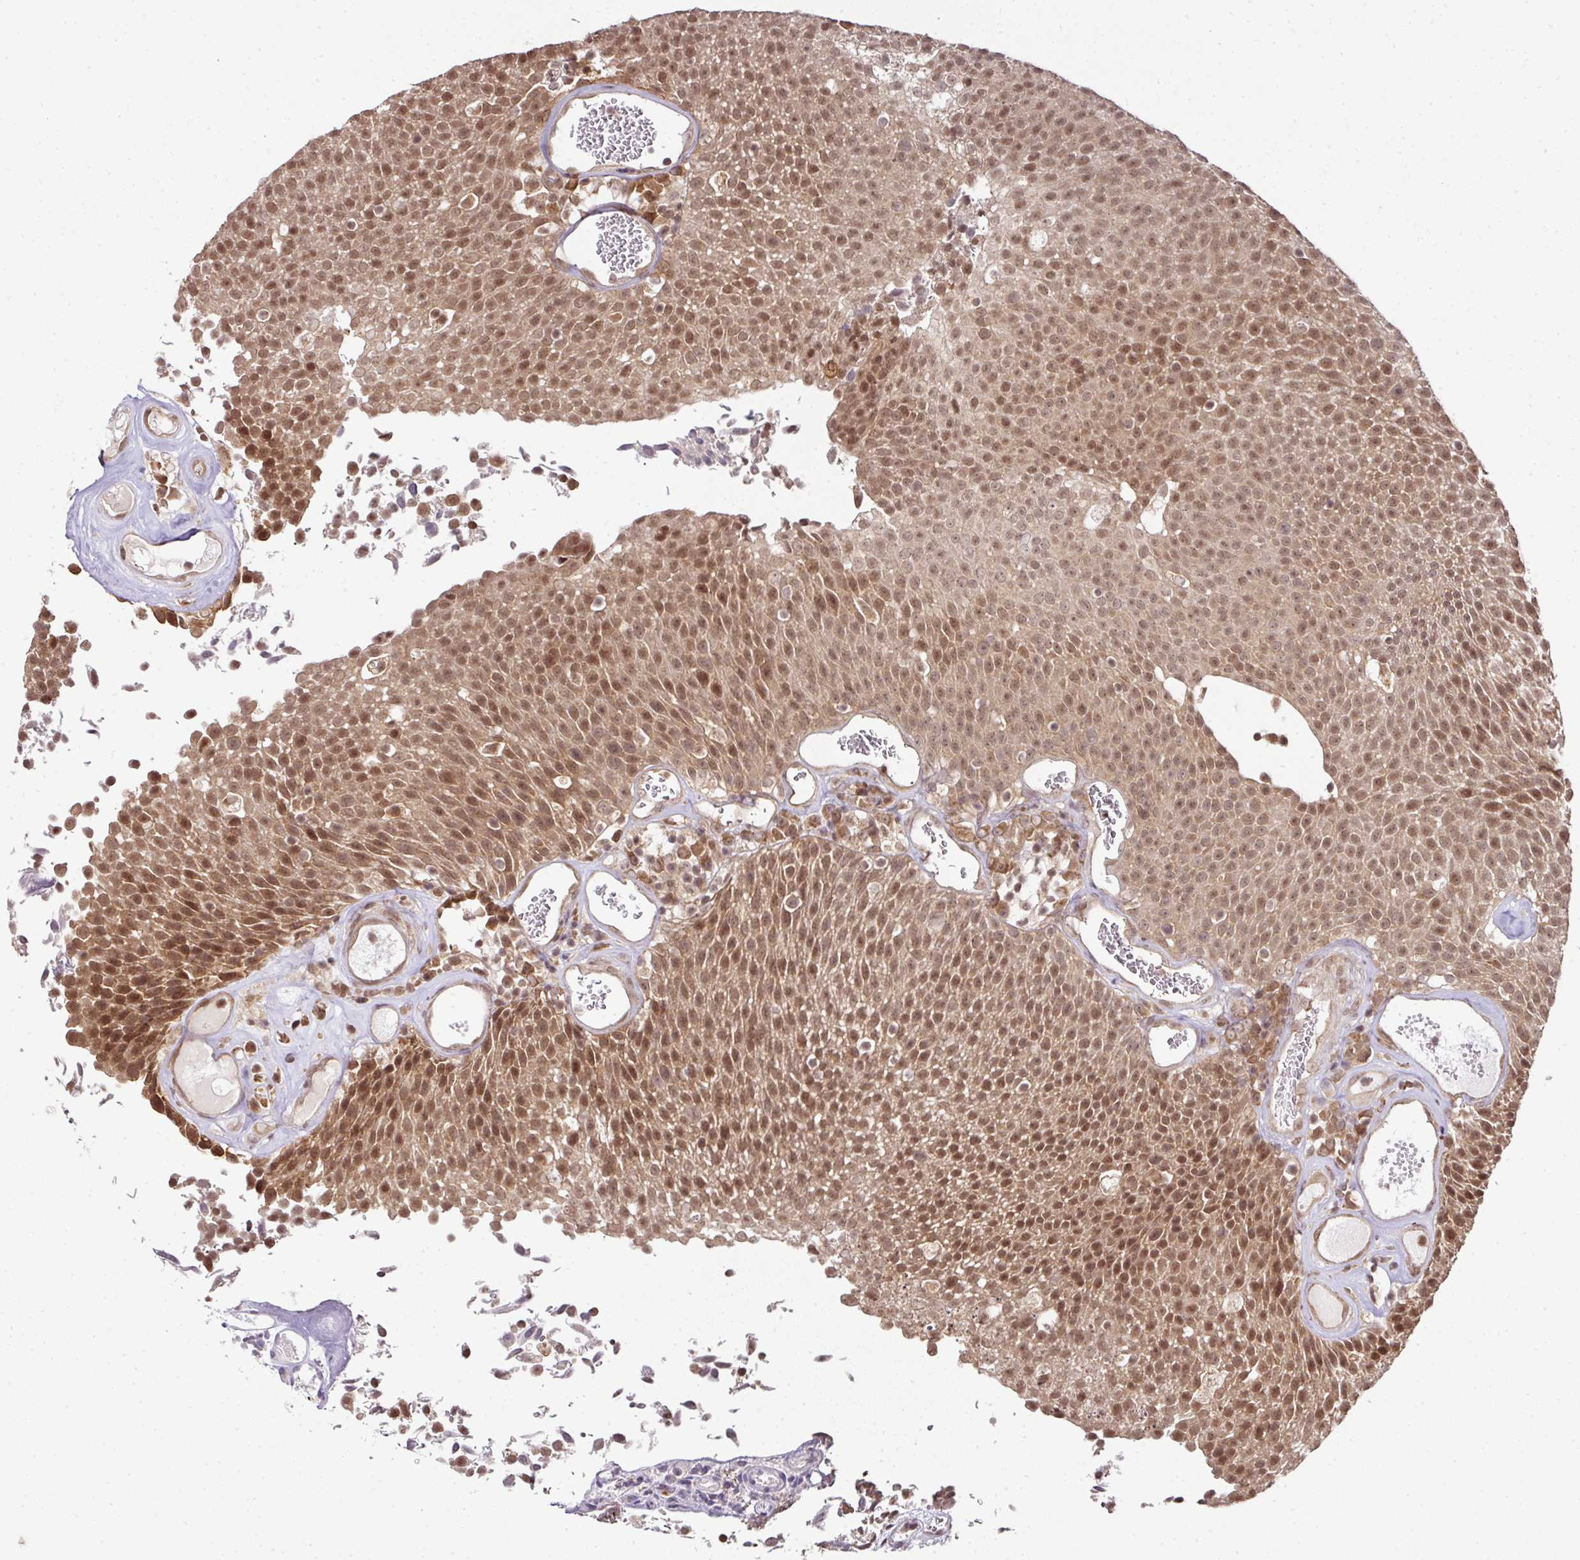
{"staining": {"intensity": "moderate", "quantity": ">75%", "location": "cytoplasmic/membranous,nuclear"}, "tissue": "urothelial cancer", "cell_type": "Tumor cells", "image_type": "cancer", "snomed": [{"axis": "morphology", "description": "Urothelial carcinoma, Low grade"}, {"axis": "topography", "description": "Urinary bladder"}], "caption": "Immunohistochemical staining of low-grade urothelial carcinoma demonstrates medium levels of moderate cytoplasmic/membranous and nuclear protein expression in about >75% of tumor cells. (Stains: DAB in brown, nuclei in blue, Microscopy: brightfield microscopy at high magnification).", "gene": "ANKRD18A", "patient": {"sex": "female", "age": 79}}